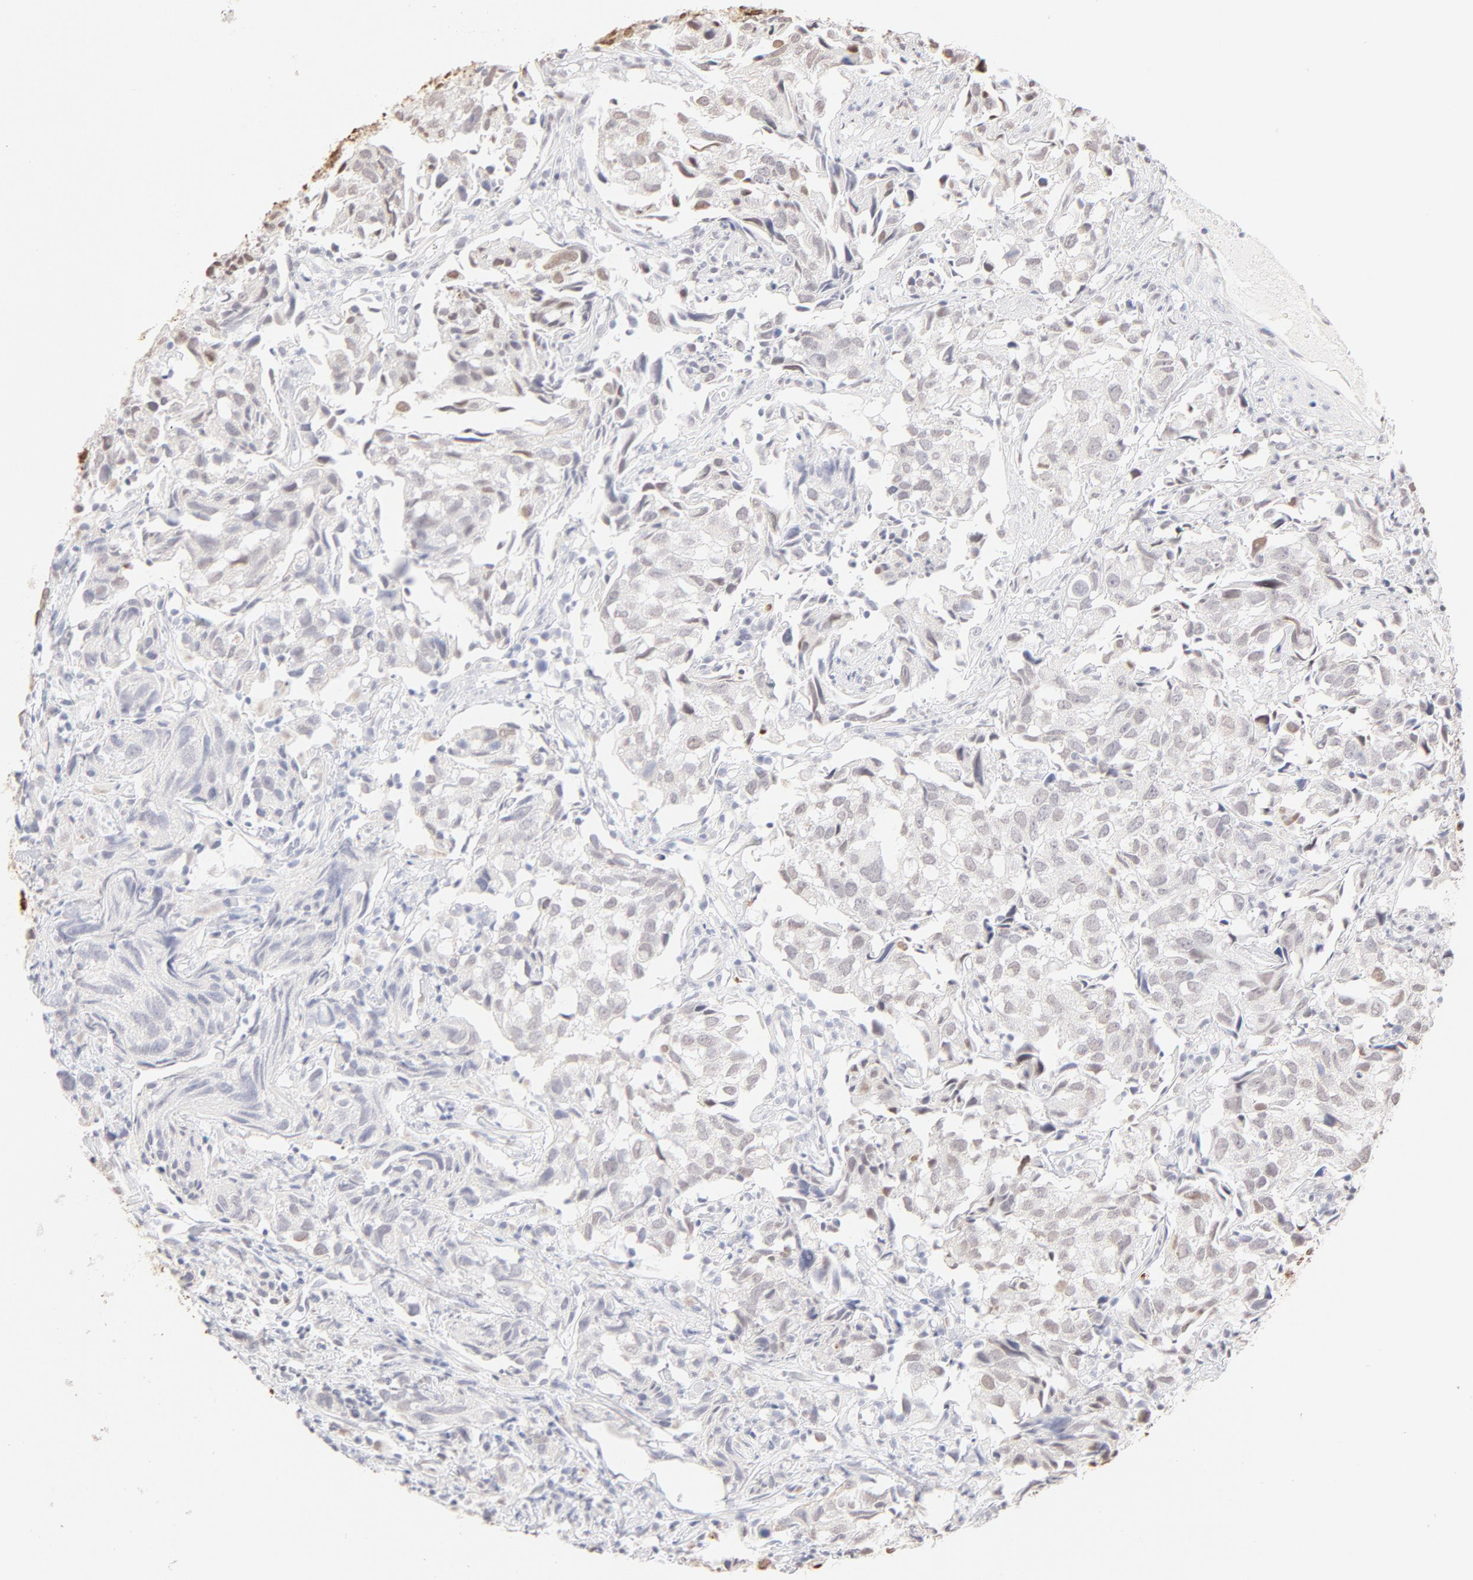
{"staining": {"intensity": "strong", "quantity": ">75%", "location": "nuclear"}, "tissue": "urothelial cancer", "cell_type": "Tumor cells", "image_type": "cancer", "snomed": [{"axis": "morphology", "description": "Urothelial carcinoma, High grade"}, {"axis": "topography", "description": "Urinary bladder"}], "caption": "This image exhibits IHC staining of urothelial cancer, with high strong nuclear positivity in about >75% of tumor cells.", "gene": "ZNF540", "patient": {"sex": "female", "age": 75}}